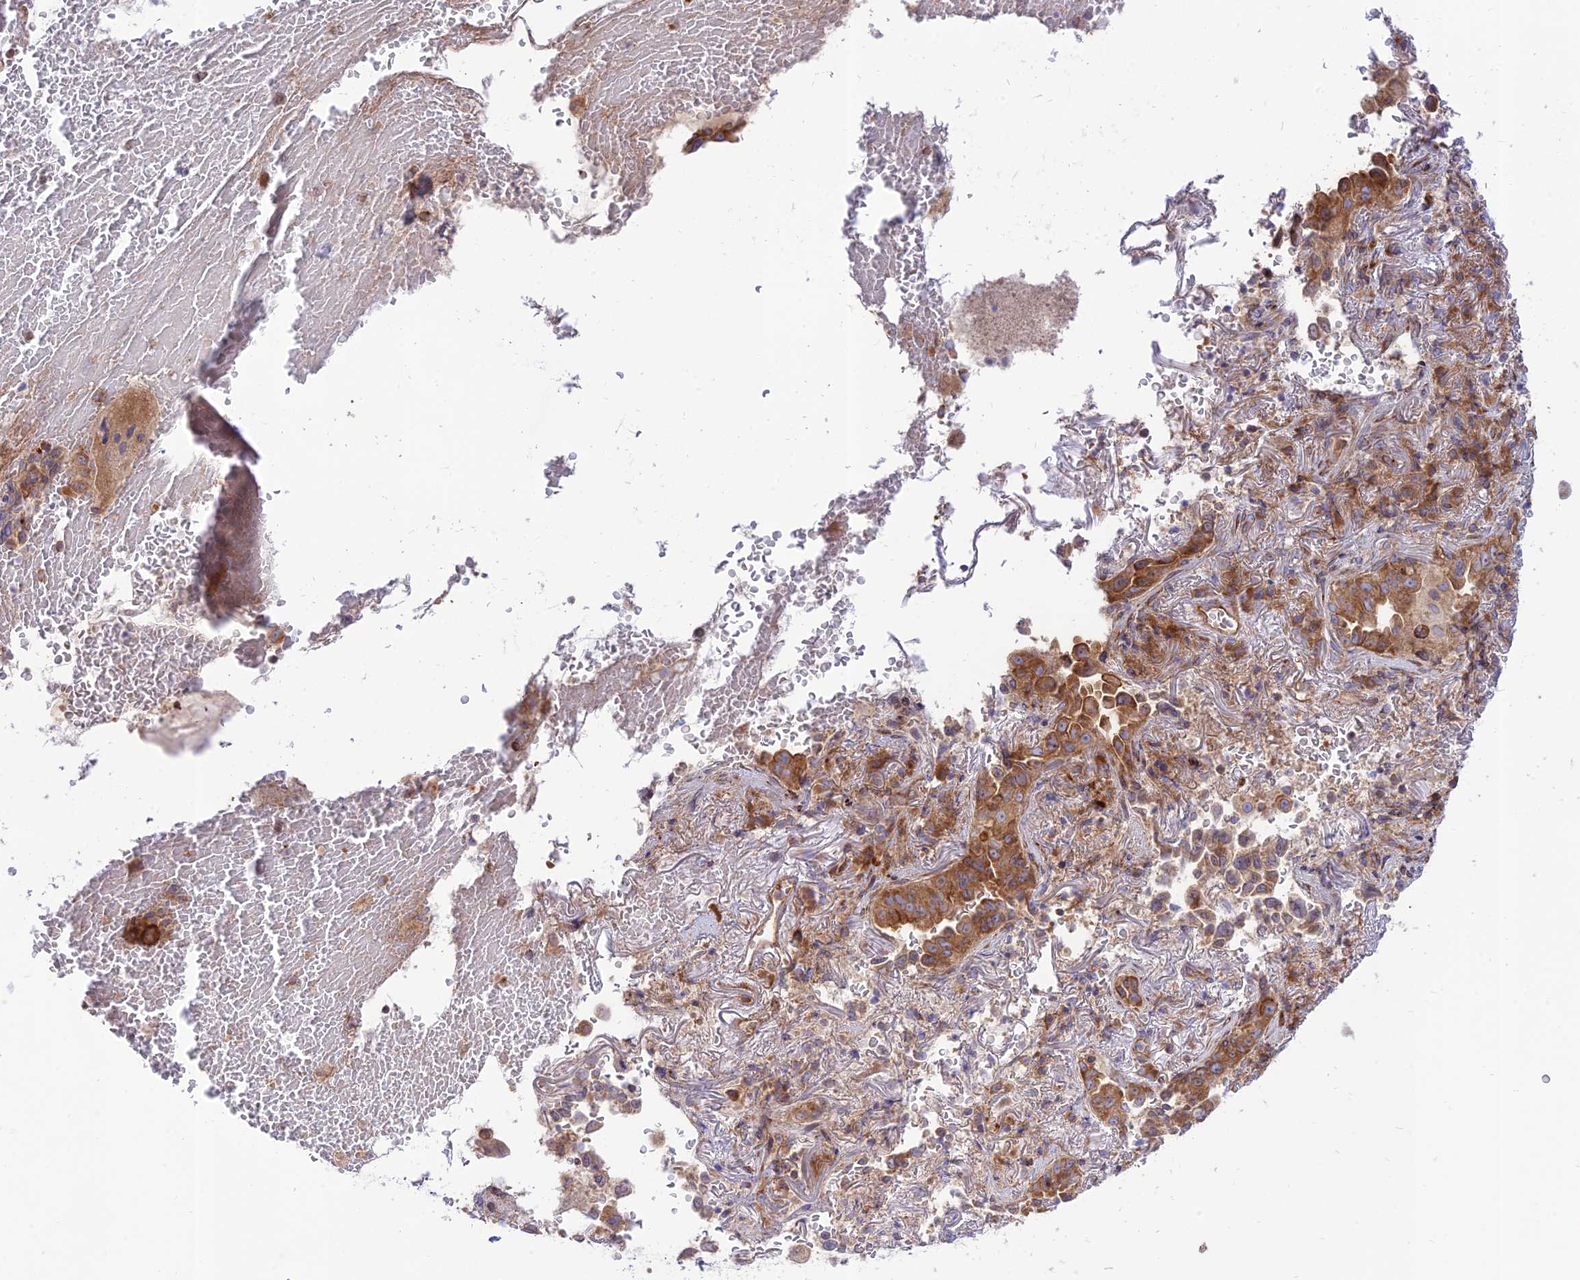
{"staining": {"intensity": "moderate", "quantity": ">75%", "location": "cytoplasmic/membranous"}, "tissue": "lung cancer", "cell_type": "Tumor cells", "image_type": "cancer", "snomed": [{"axis": "morphology", "description": "Adenocarcinoma, NOS"}, {"axis": "topography", "description": "Lung"}], "caption": "Immunohistochemistry photomicrograph of neoplastic tissue: human lung adenocarcinoma stained using immunohistochemistry reveals medium levels of moderate protein expression localized specifically in the cytoplasmic/membranous of tumor cells, appearing as a cytoplasmic/membranous brown color.", "gene": "PIMREG", "patient": {"sex": "female", "age": 69}}